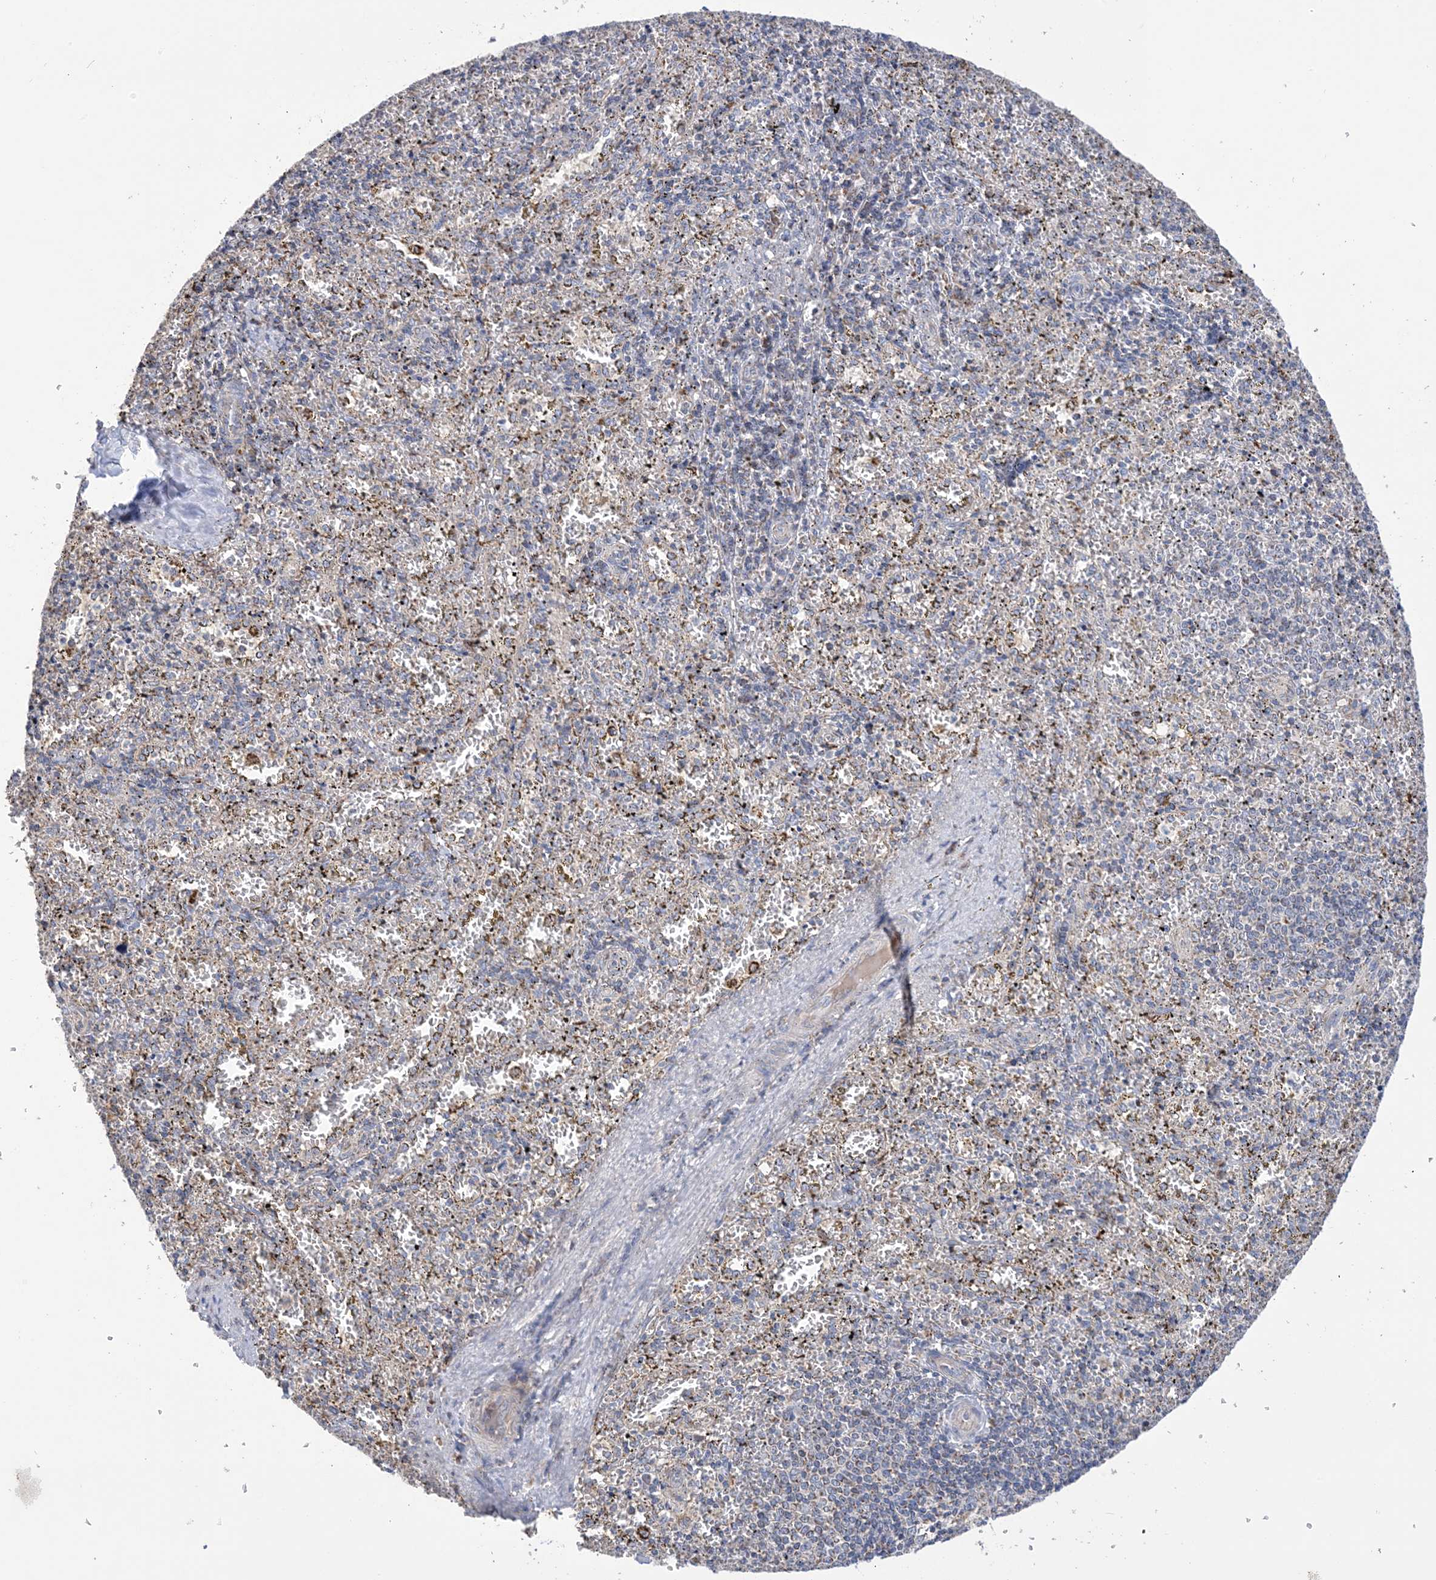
{"staining": {"intensity": "weak", "quantity": "<25%", "location": "cytoplasmic/membranous"}, "tissue": "spleen", "cell_type": "Cells in red pulp", "image_type": "normal", "snomed": [{"axis": "morphology", "description": "Normal tissue, NOS"}, {"axis": "topography", "description": "Spleen"}], "caption": "A histopathology image of spleen stained for a protein exhibits no brown staining in cells in red pulp. Nuclei are stained in blue.", "gene": "CLEC16A", "patient": {"sex": "male", "age": 11}}